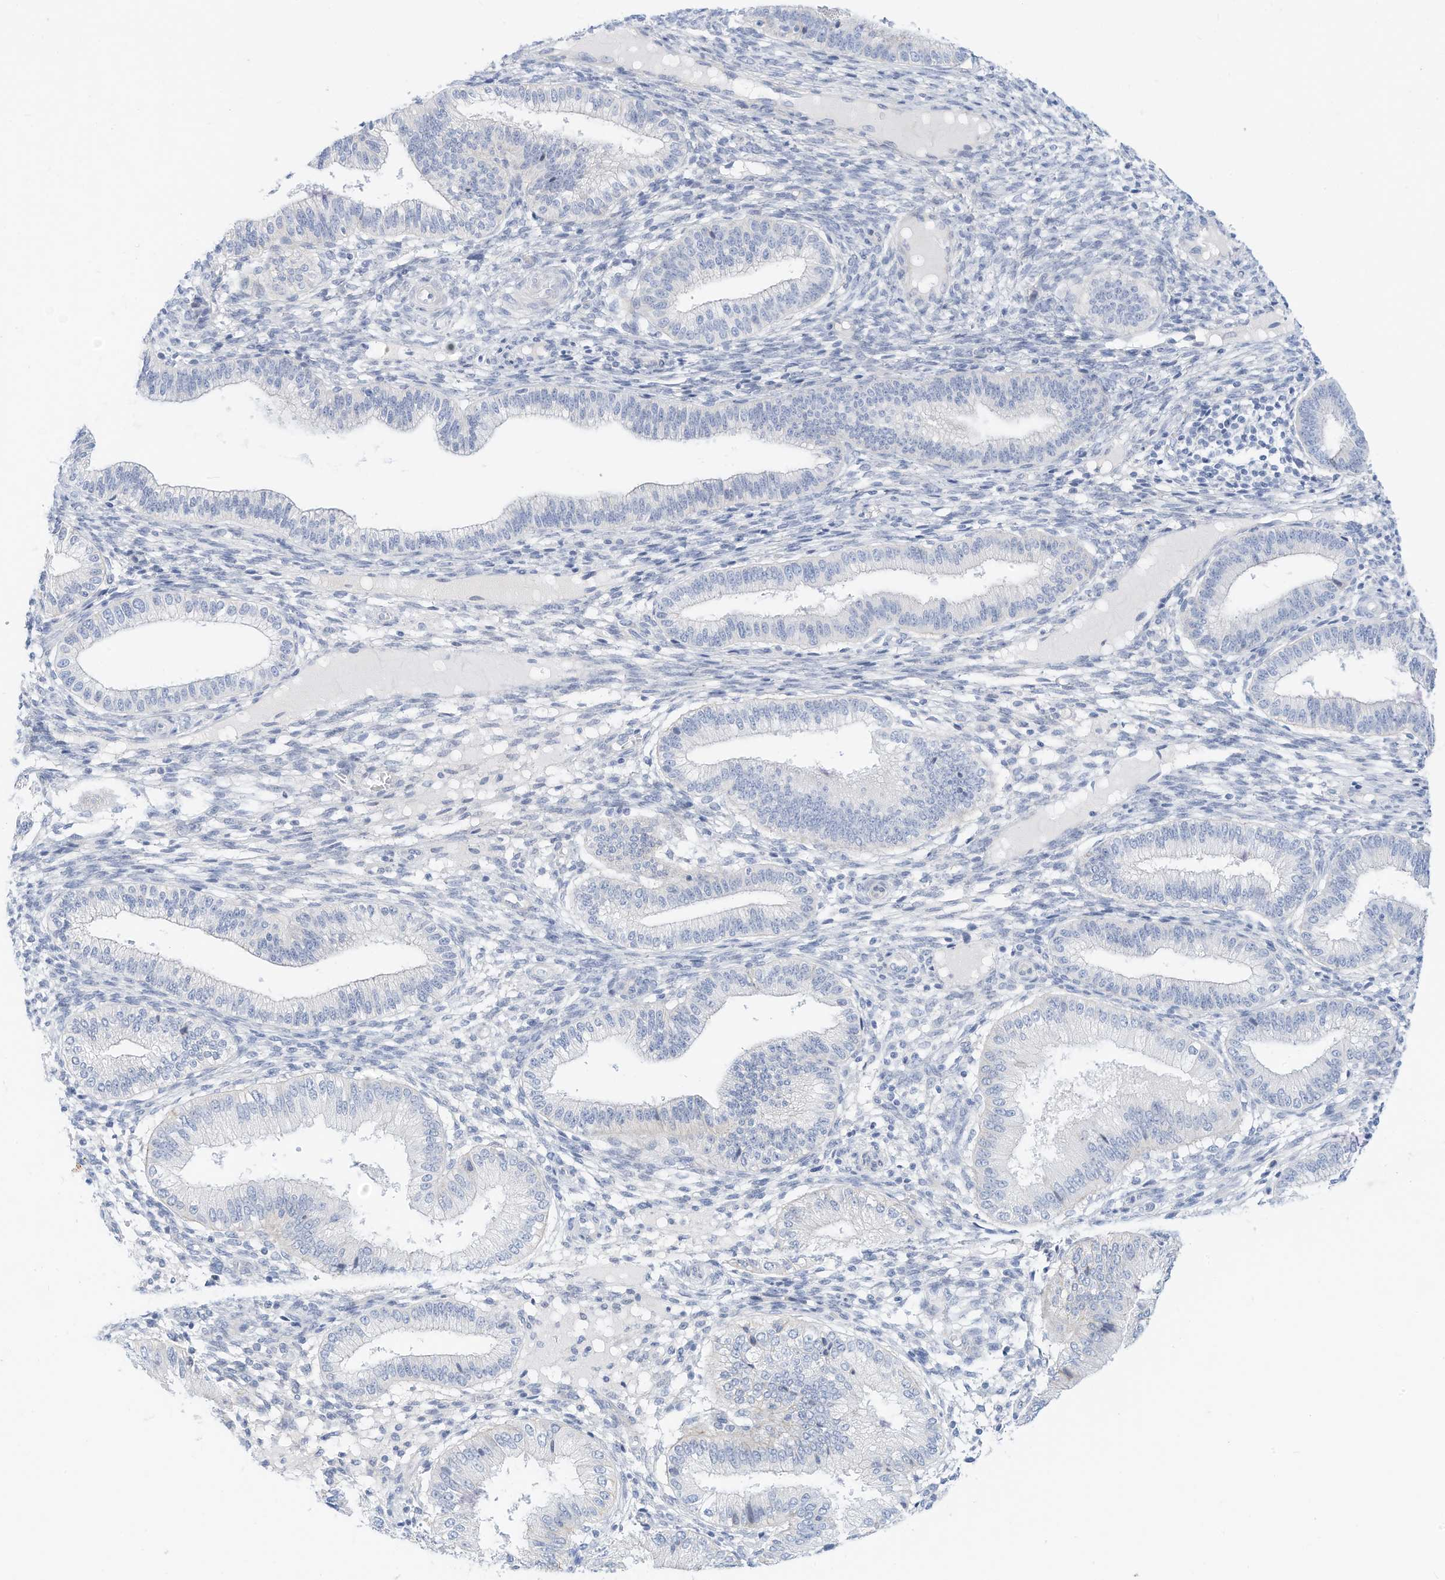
{"staining": {"intensity": "negative", "quantity": "none", "location": "none"}, "tissue": "endometrium", "cell_type": "Cells in endometrial stroma", "image_type": "normal", "snomed": [{"axis": "morphology", "description": "Normal tissue, NOS"}, {"axis": "topography", "description": "Endometrium"}], "caption": "The micrograph exhibits no staining of cells in endometrial stroma in unremarkable endometrium.", "gene": "SPOCD1", "patient": {"sex": "female", "age": 39}}